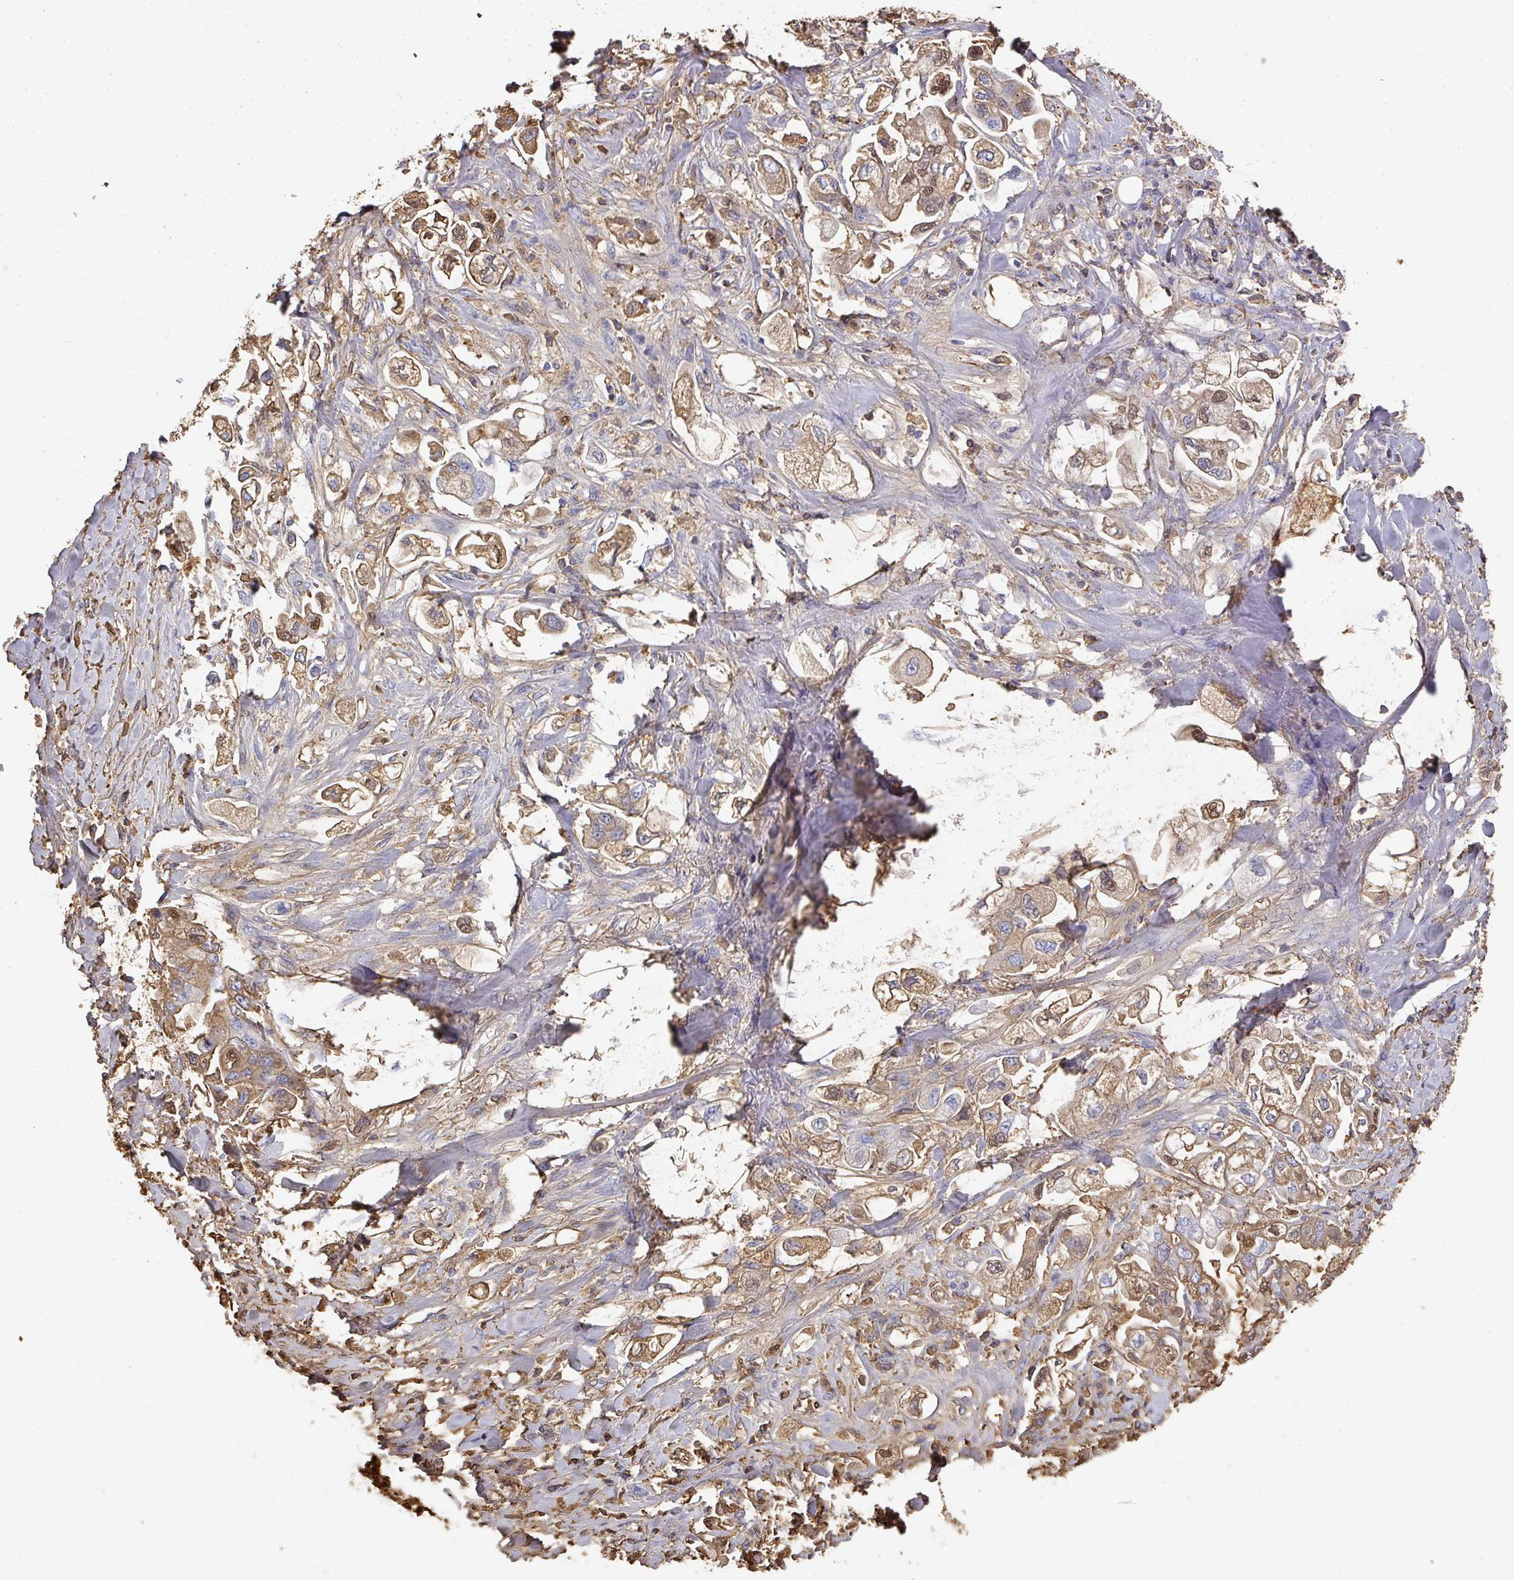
{"staining": {"intensity": "moderate", "quantity": ">75%", "location": "cytoplasmic/membranous"}, "tissue": "stomach cancer", "cell_type": "Tumor cells", "image_type": "cancer", "snomed": [{"axis": "morphology", "description": "Adenocarcinoma, NOS"}, {"axis": "topography", "description": "Stomach"}], "caption": "A histopathology image of stomach cancer stained for a protein shows moderate cytoplasmic/membranous brown staining in tumor cells.", "gene": "ALB", "patient": {"sex": "male", "age": 62}}